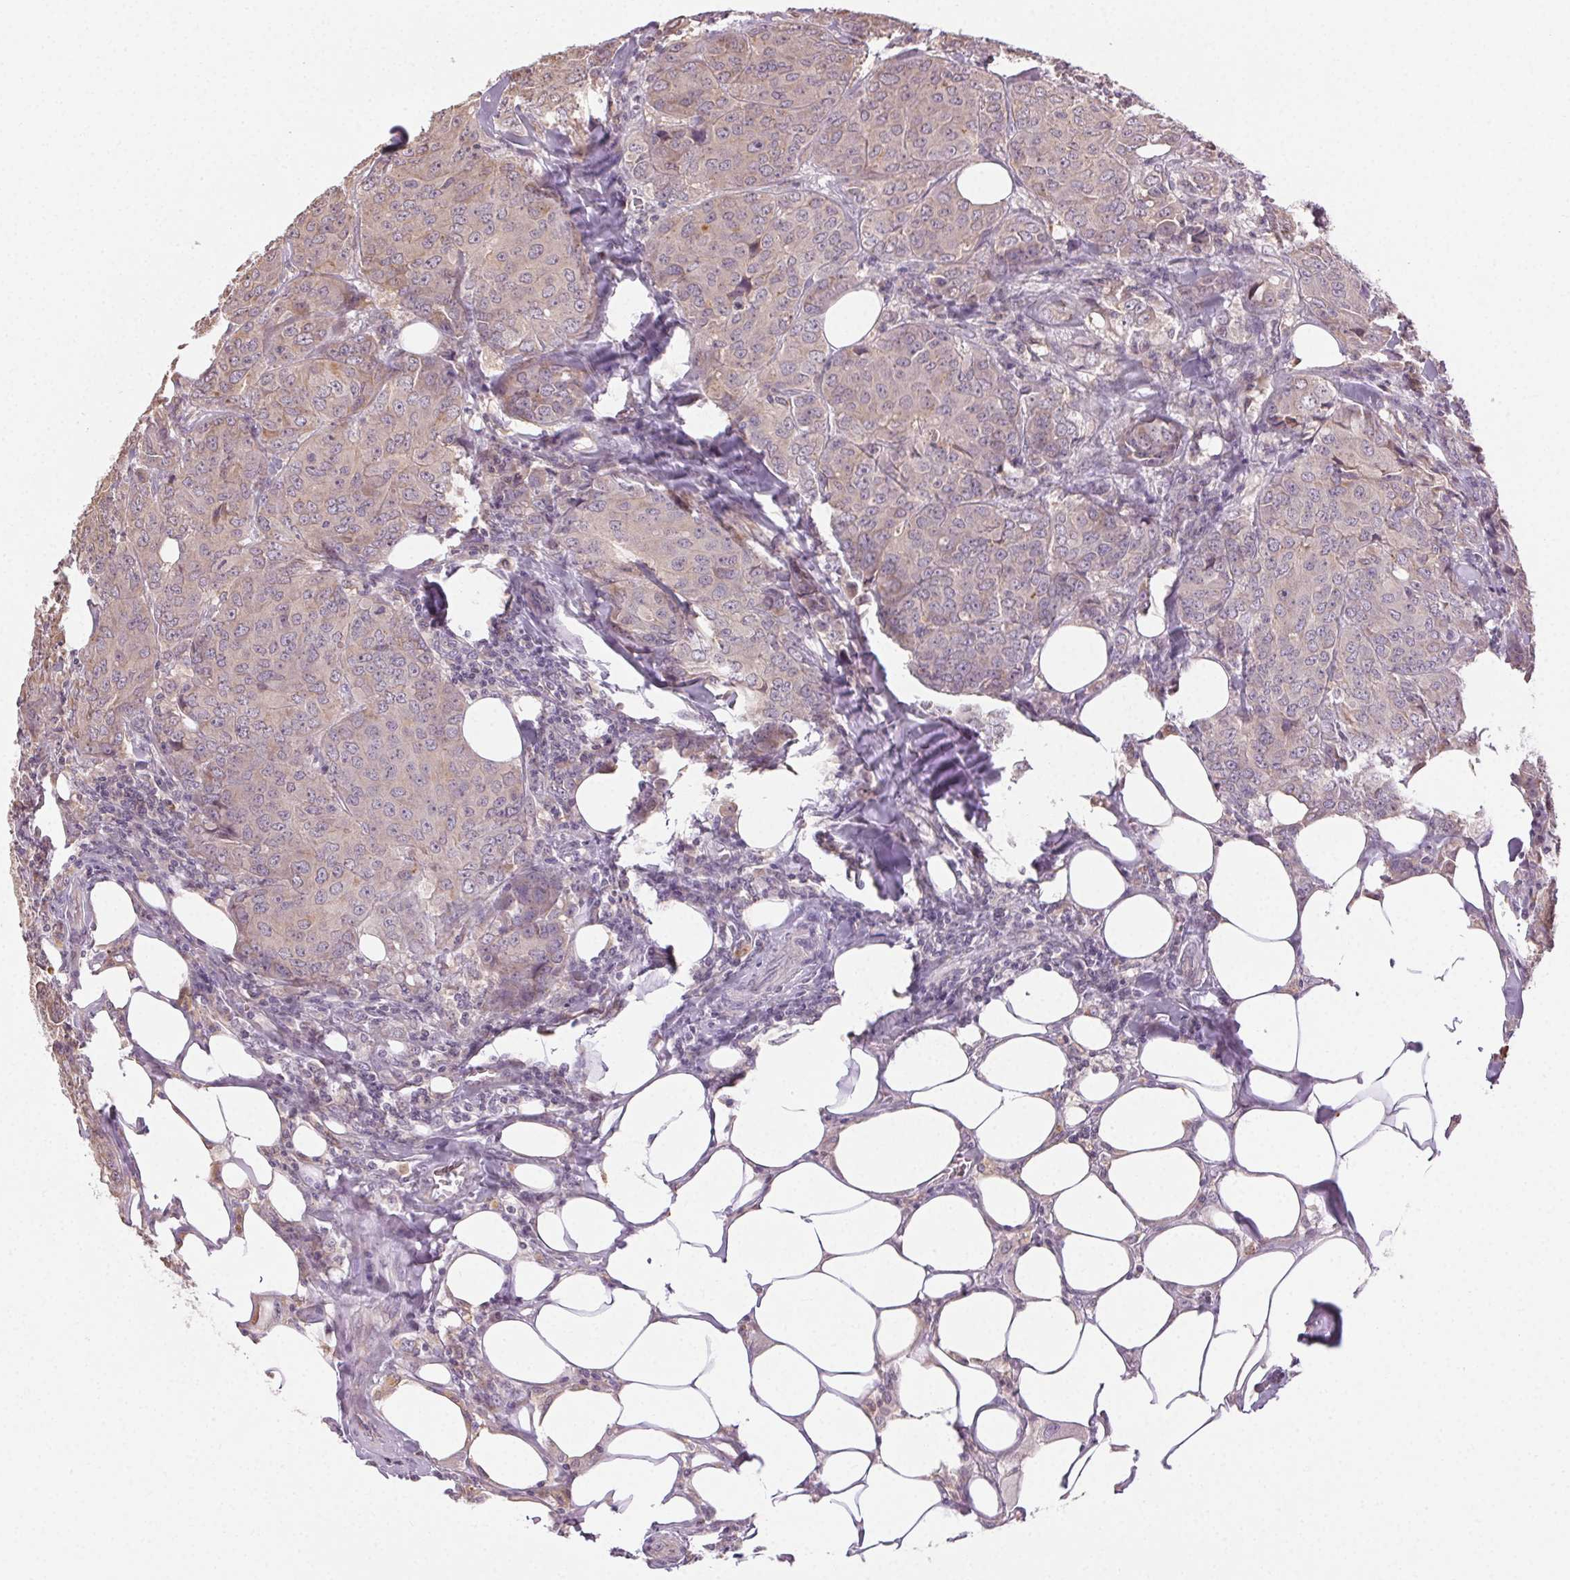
{"staining": {"intensity": "weak", "quantity": "<25%", "location": "cytoplasmic/membranous"}, "tissue": "breast cancer", "cell_type": "Tumor cells", "image_type": "cancer", "snomed": [{"axis": "morphology", "description": "Duct carcinoma"}, {"axis": "topography", "description": "Breast"}], "caption": "Immunohistochemistry of human breast cancer shows no positivity in tumor cells.", "gene": "ATP1B3", "patient": {"sex": "female", "age": 43}}